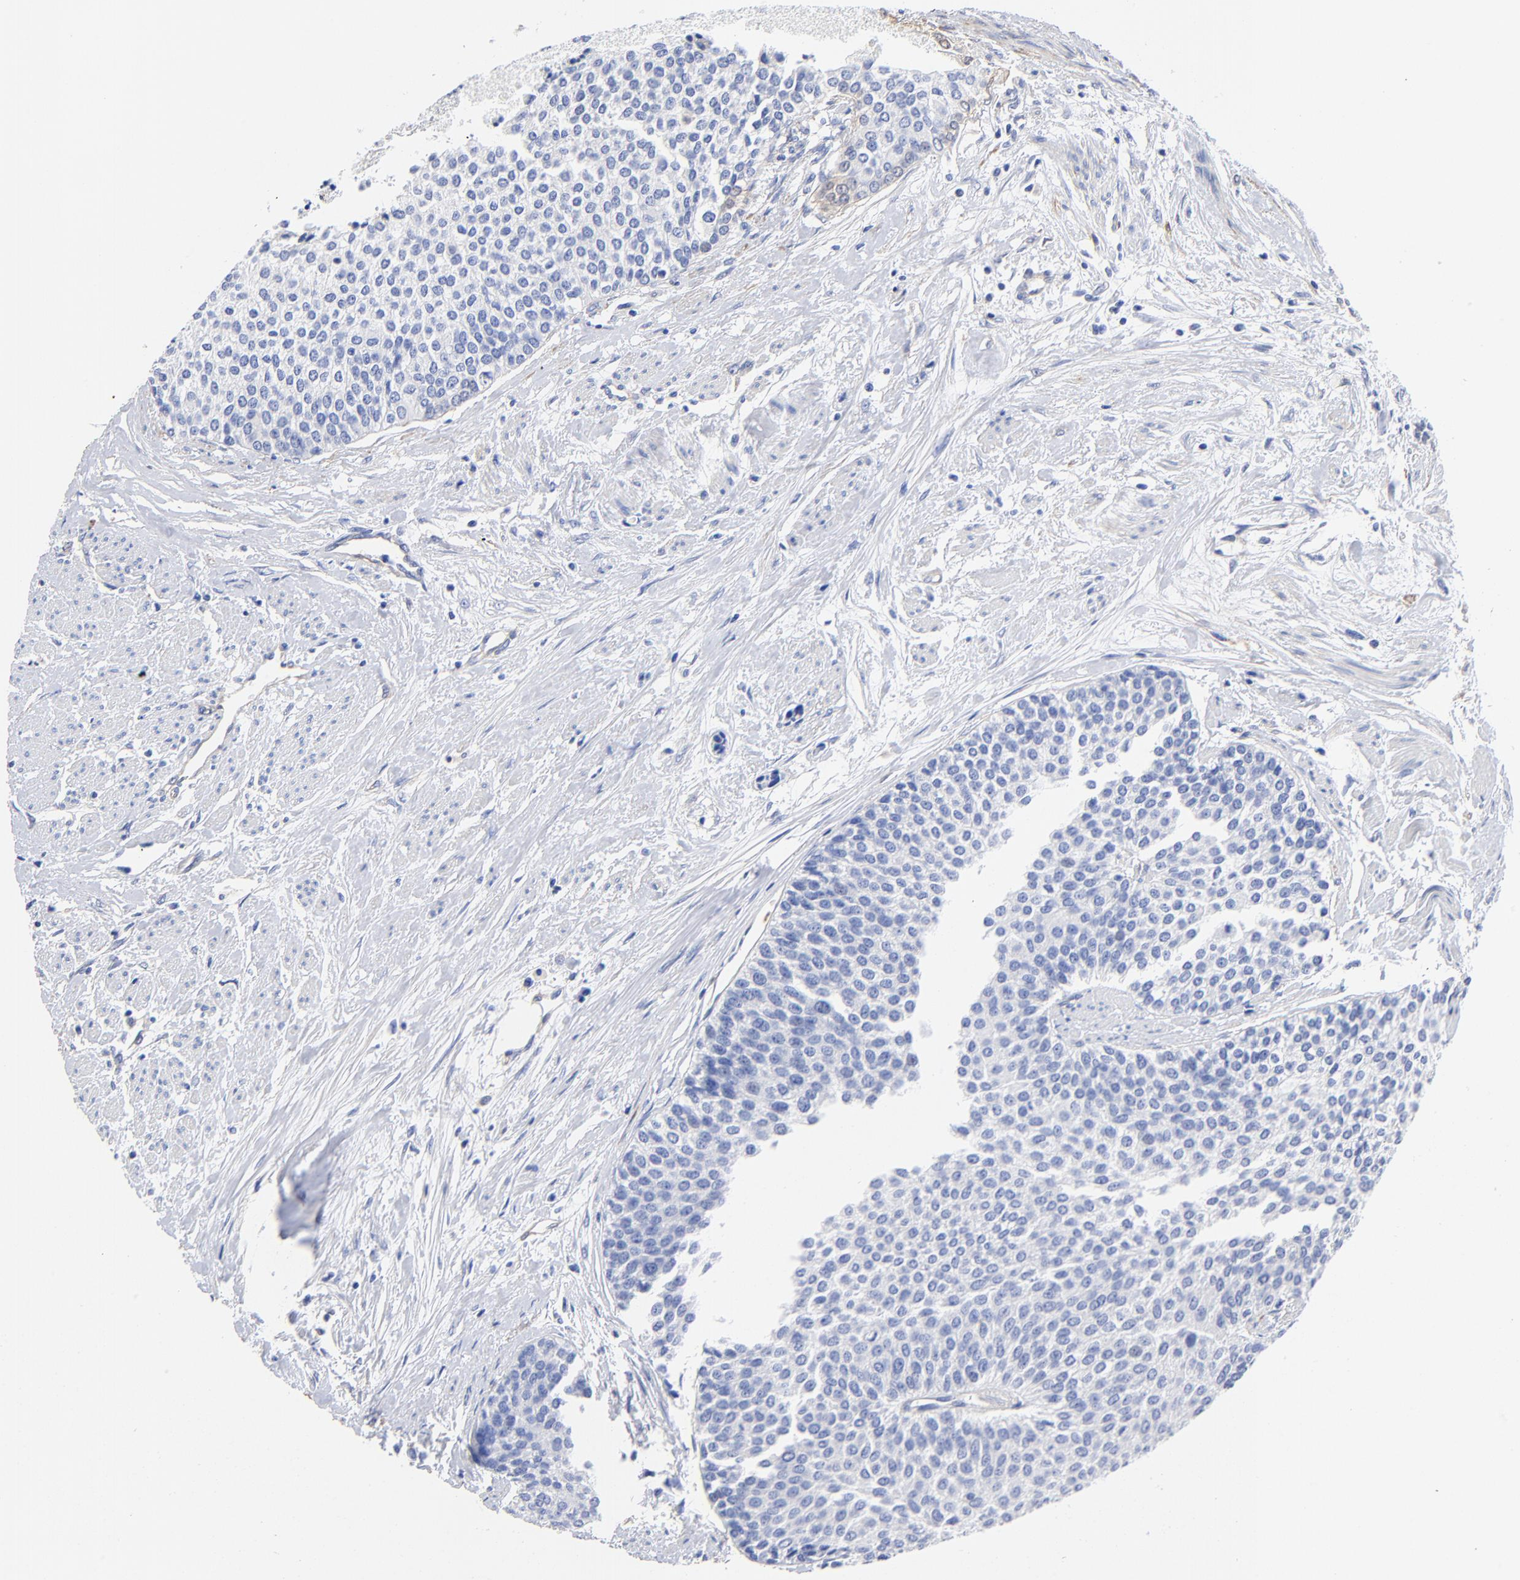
{"staining": {"intensity": "negative", "quantity": "none", "location": "none"}, "tissue": "urothelial cancer", "cell_type": "Tumor cells", "image_type": "cancer", "snomed": [{"axis": "morphology", "description": "Urothelial carcinoma, Low grade"}, {"axis": "topography", "description": "Urinary bladder"}], "caption": "Tumor cells are negative for protein expression in human low-grade urothelial carcinoma. (Immunohistochemistry, brightfield microscopy, high magnification).", "gene": "TAGLN2", "patient": {"sex": "female", "age": 73}}